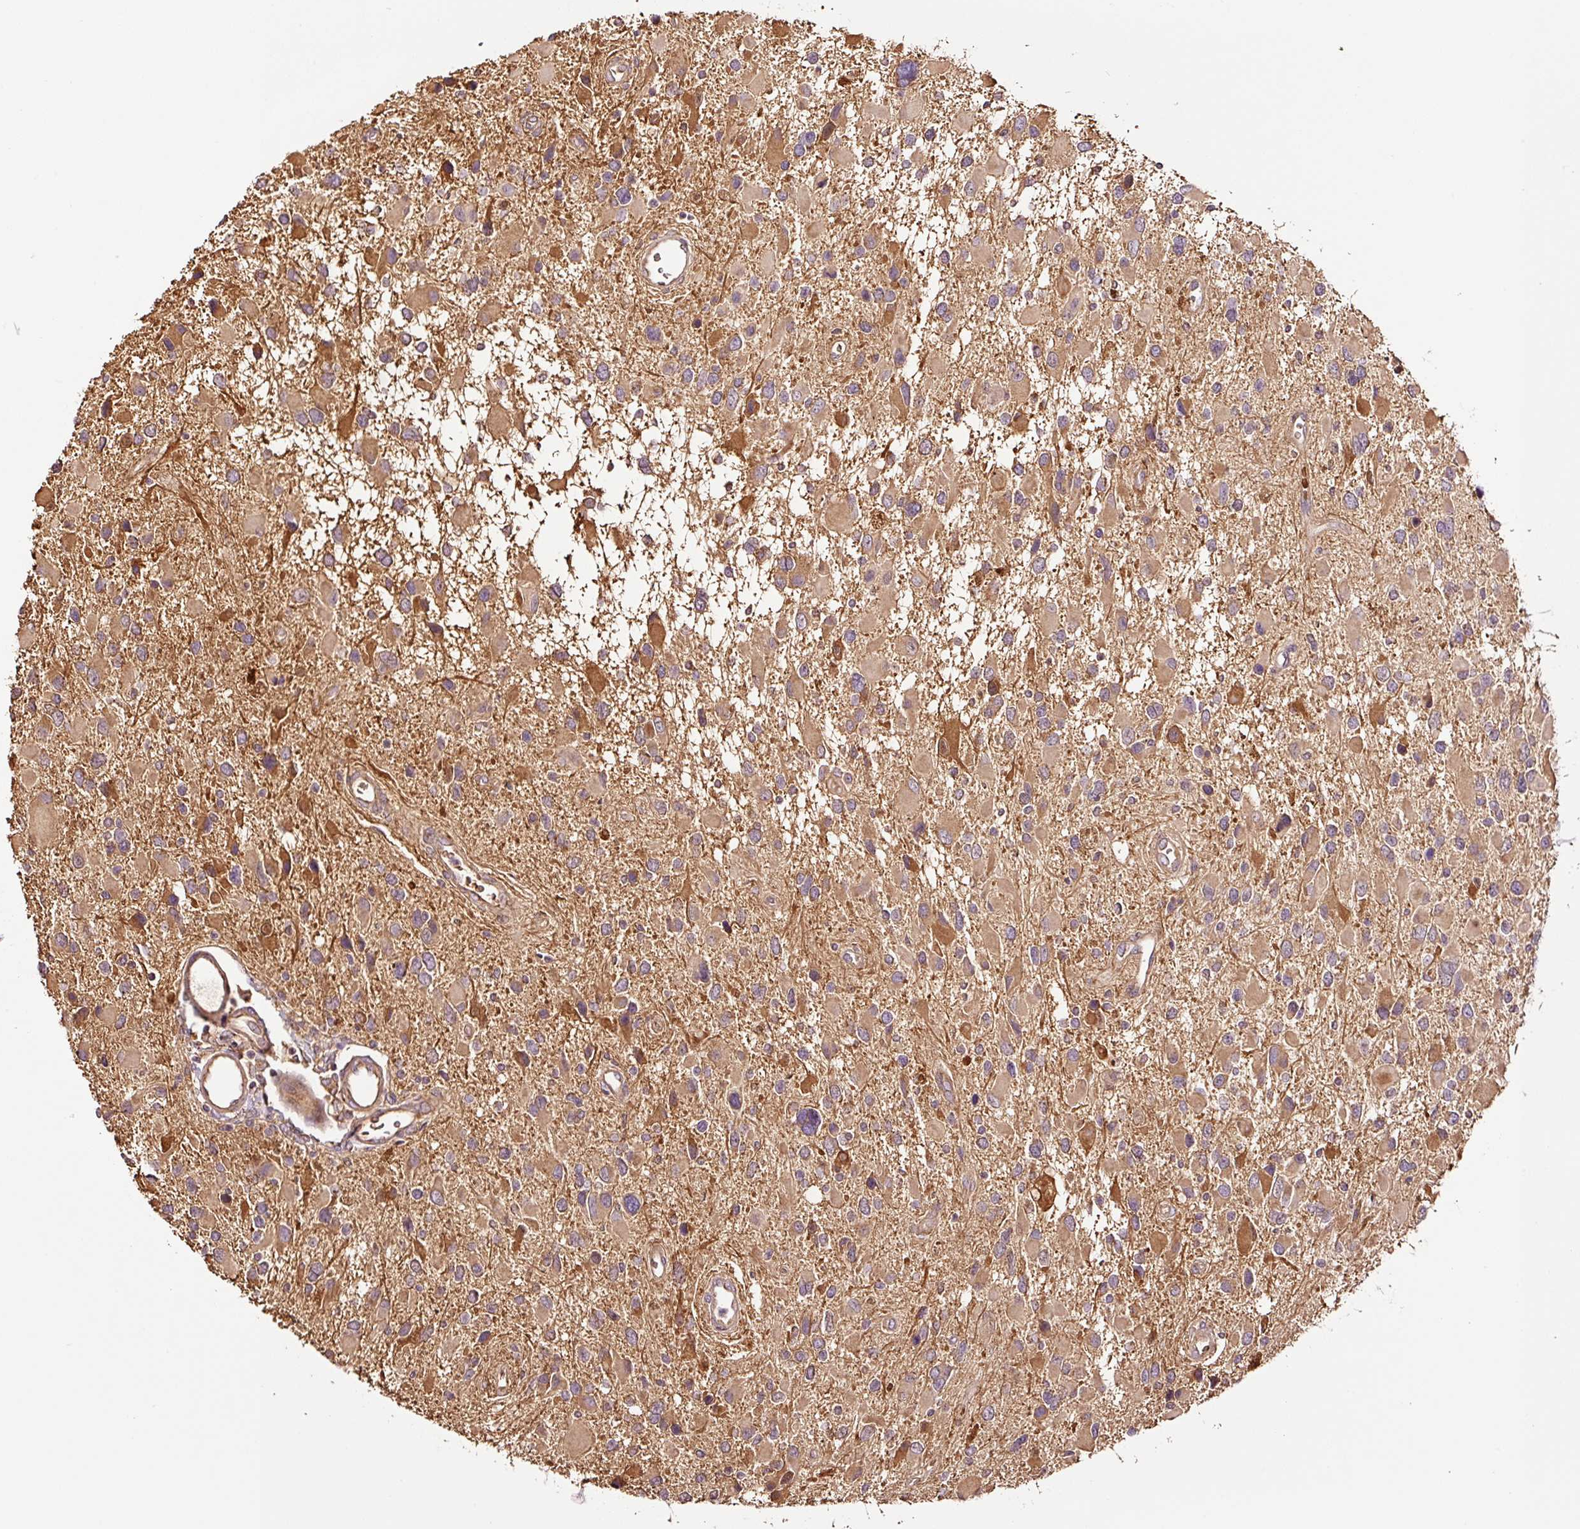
{"staining": {"intensity": "moderate", "quantity": ">75%", "location": "cytoplasmic/membranous"}, "tissue": "glioma", "cell_type": "Tumor cells", "image_type": "cancer", "snomed": [{"axis": "morphology", "description": "Glioma, malignant, High grade"}, {"axis": "topography", "description": "Brain"}], "caption": "Malignant glioma (high-grade) stained with a brown dye reveals moderate cytoplasmic/membranous positive staining in approximately >75% of tumor cells.", "gene": "PGLYRP2", "patient": {"sex": "male", "age": 53}}